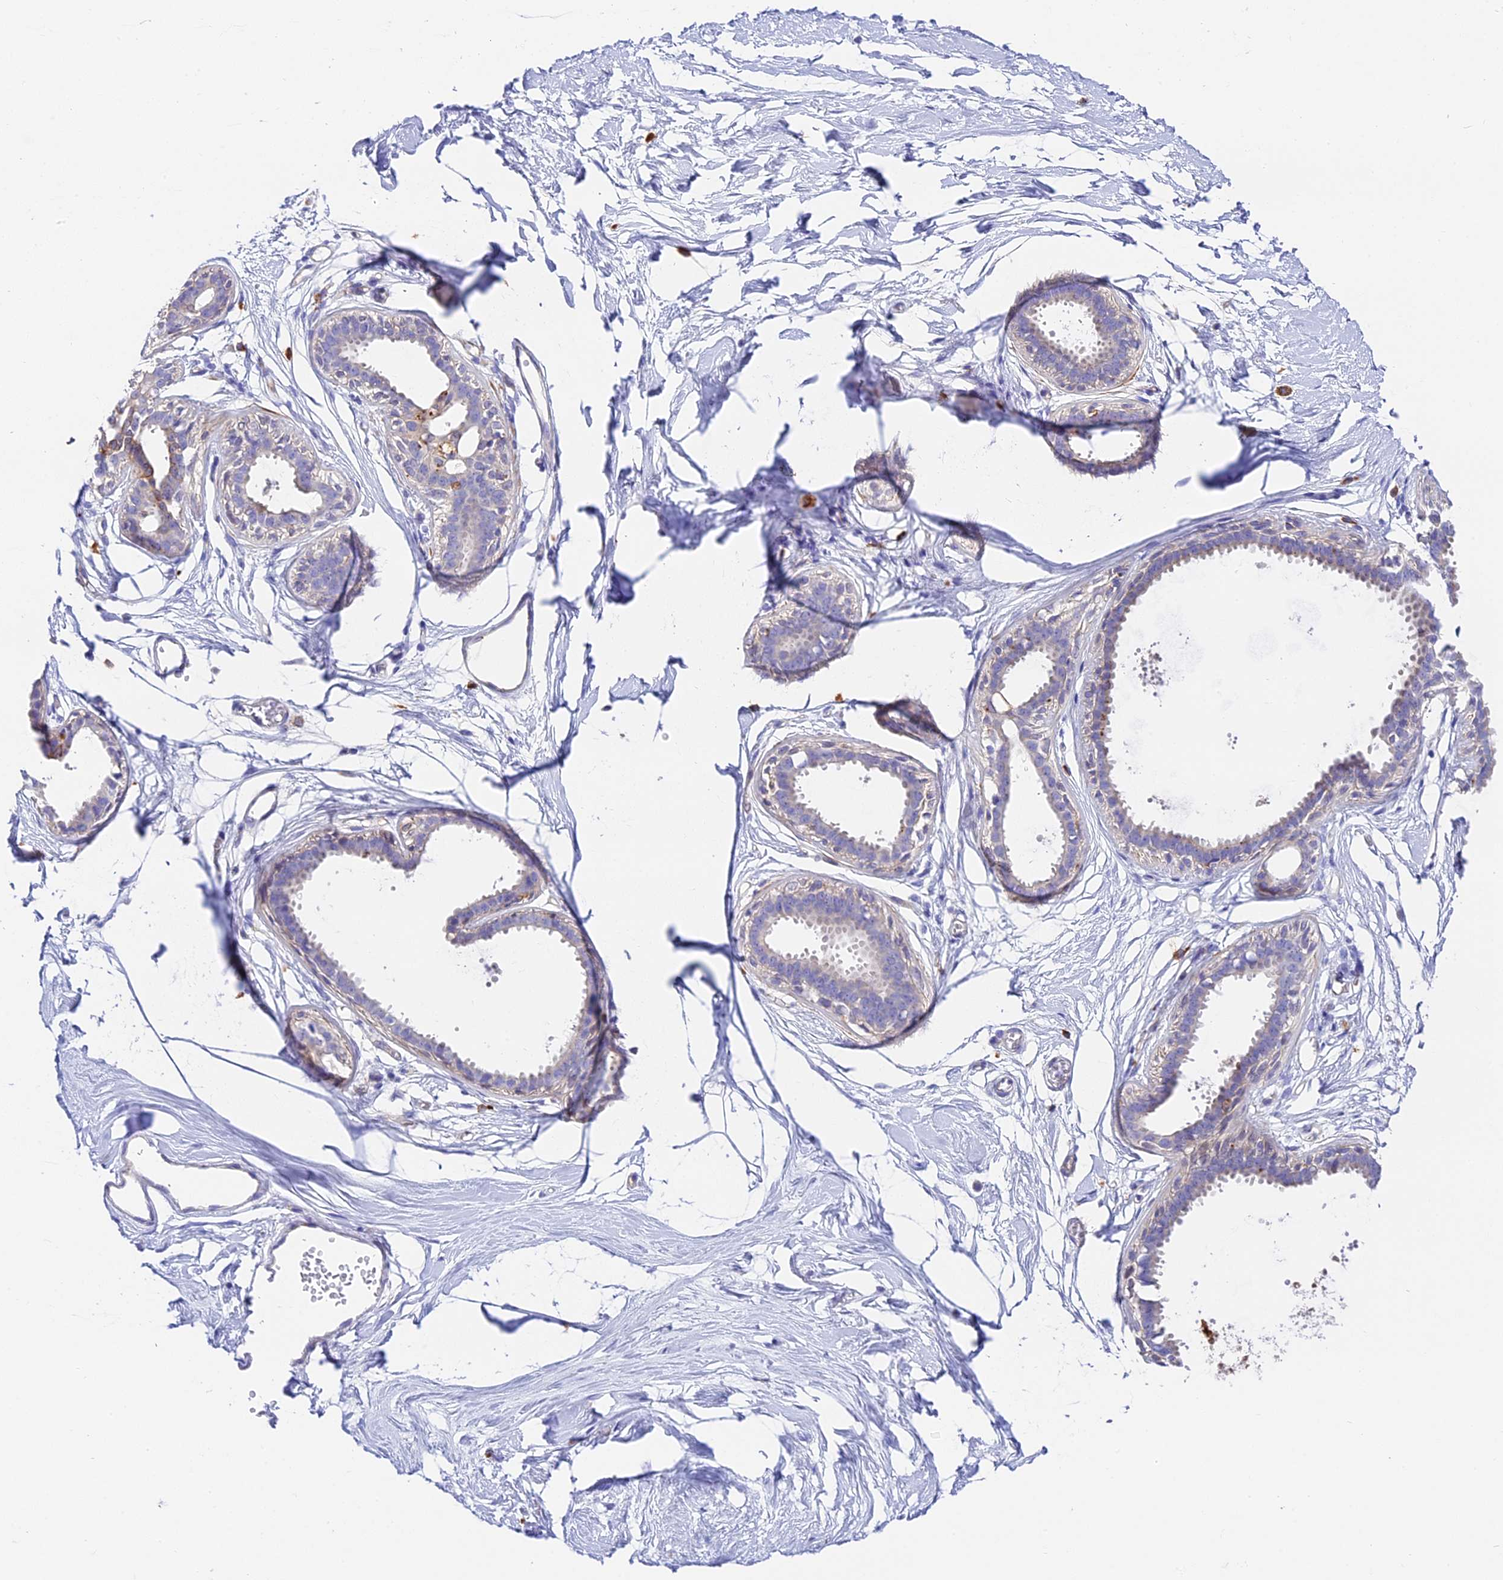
{"staining": {"intensity": "negative", "quantity": "none", "location": "none"}, "tissue": "breast", "cell_type": "Adipocytes", "image_type": "normal", "snomed": [{"axis": "morphology", "description": "Normal tissue, NOS"}, {"axis": "topography", "description": "Breast"}], "caption": "DAB immunohistochemical staining of benign breast reveals no significant expression in adipocytes.", "gene": "LYPD6", "patient": {"sex": "female", "age": 45}}